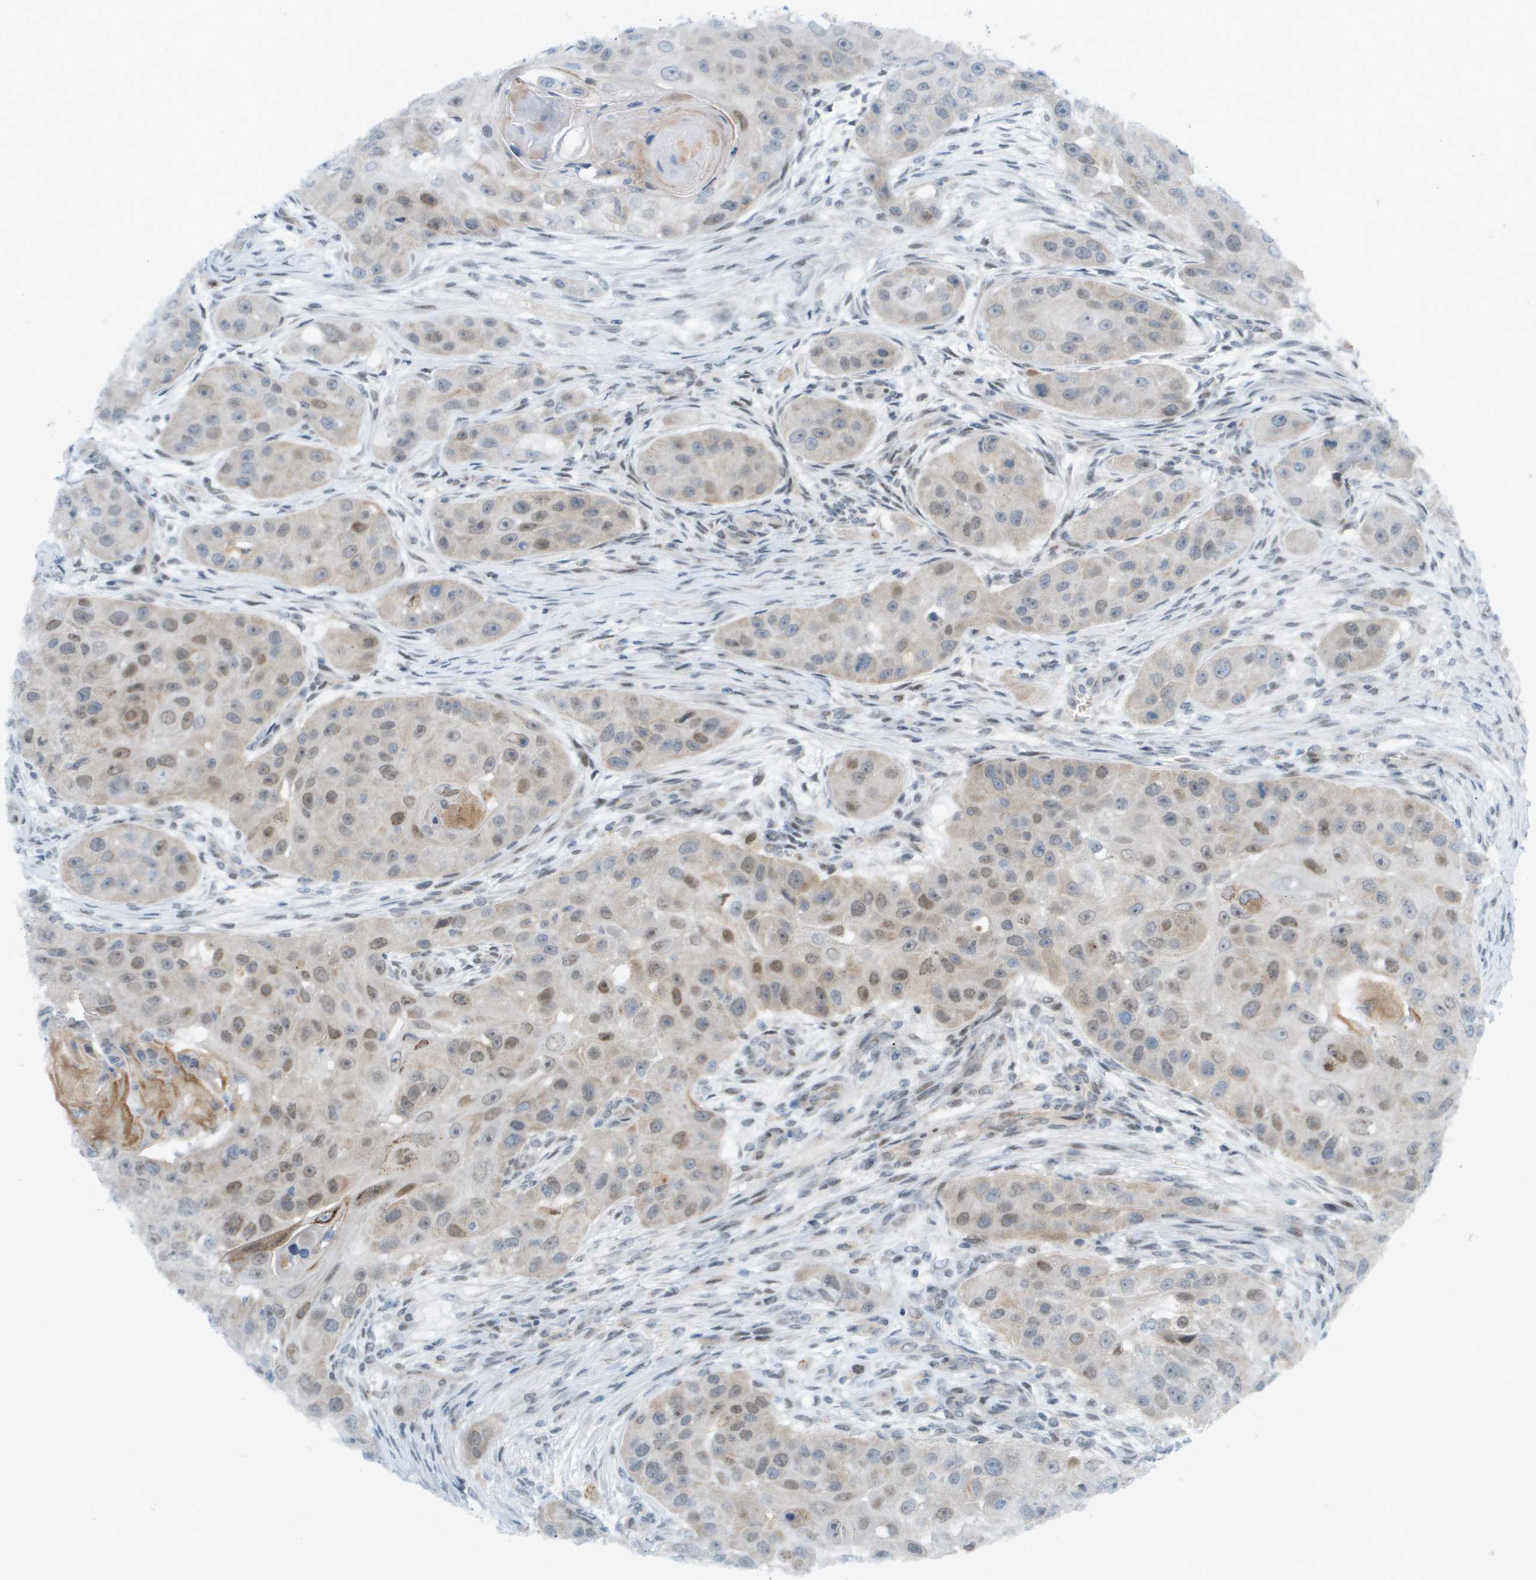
{"staining": {"intensity": "moderate", "quantity": "<25%", "location": "nuclear"}, "tissue": "head and neck cancer", "cell_type": "Tumor cells", "image_type": "cancer", "snomed": [{"axis": "morphology", "description": "Normal tissue, NOS"}, {"axis": "morphology", "description": "Squamous cell carcinoma, NOS"}, {"axis": "topography", "description": "Skeletal muscle"}, {"axis": "topography", "description": "Head-Neck"}], "caption": "Protein analysis of squamous cell carcinoma (head and neck) tissue reveals moderate nuclear staining in approximately <25% of tumor cells.", "gene": "CACNB4", "patient": {"sex": "male", "age": 51}}